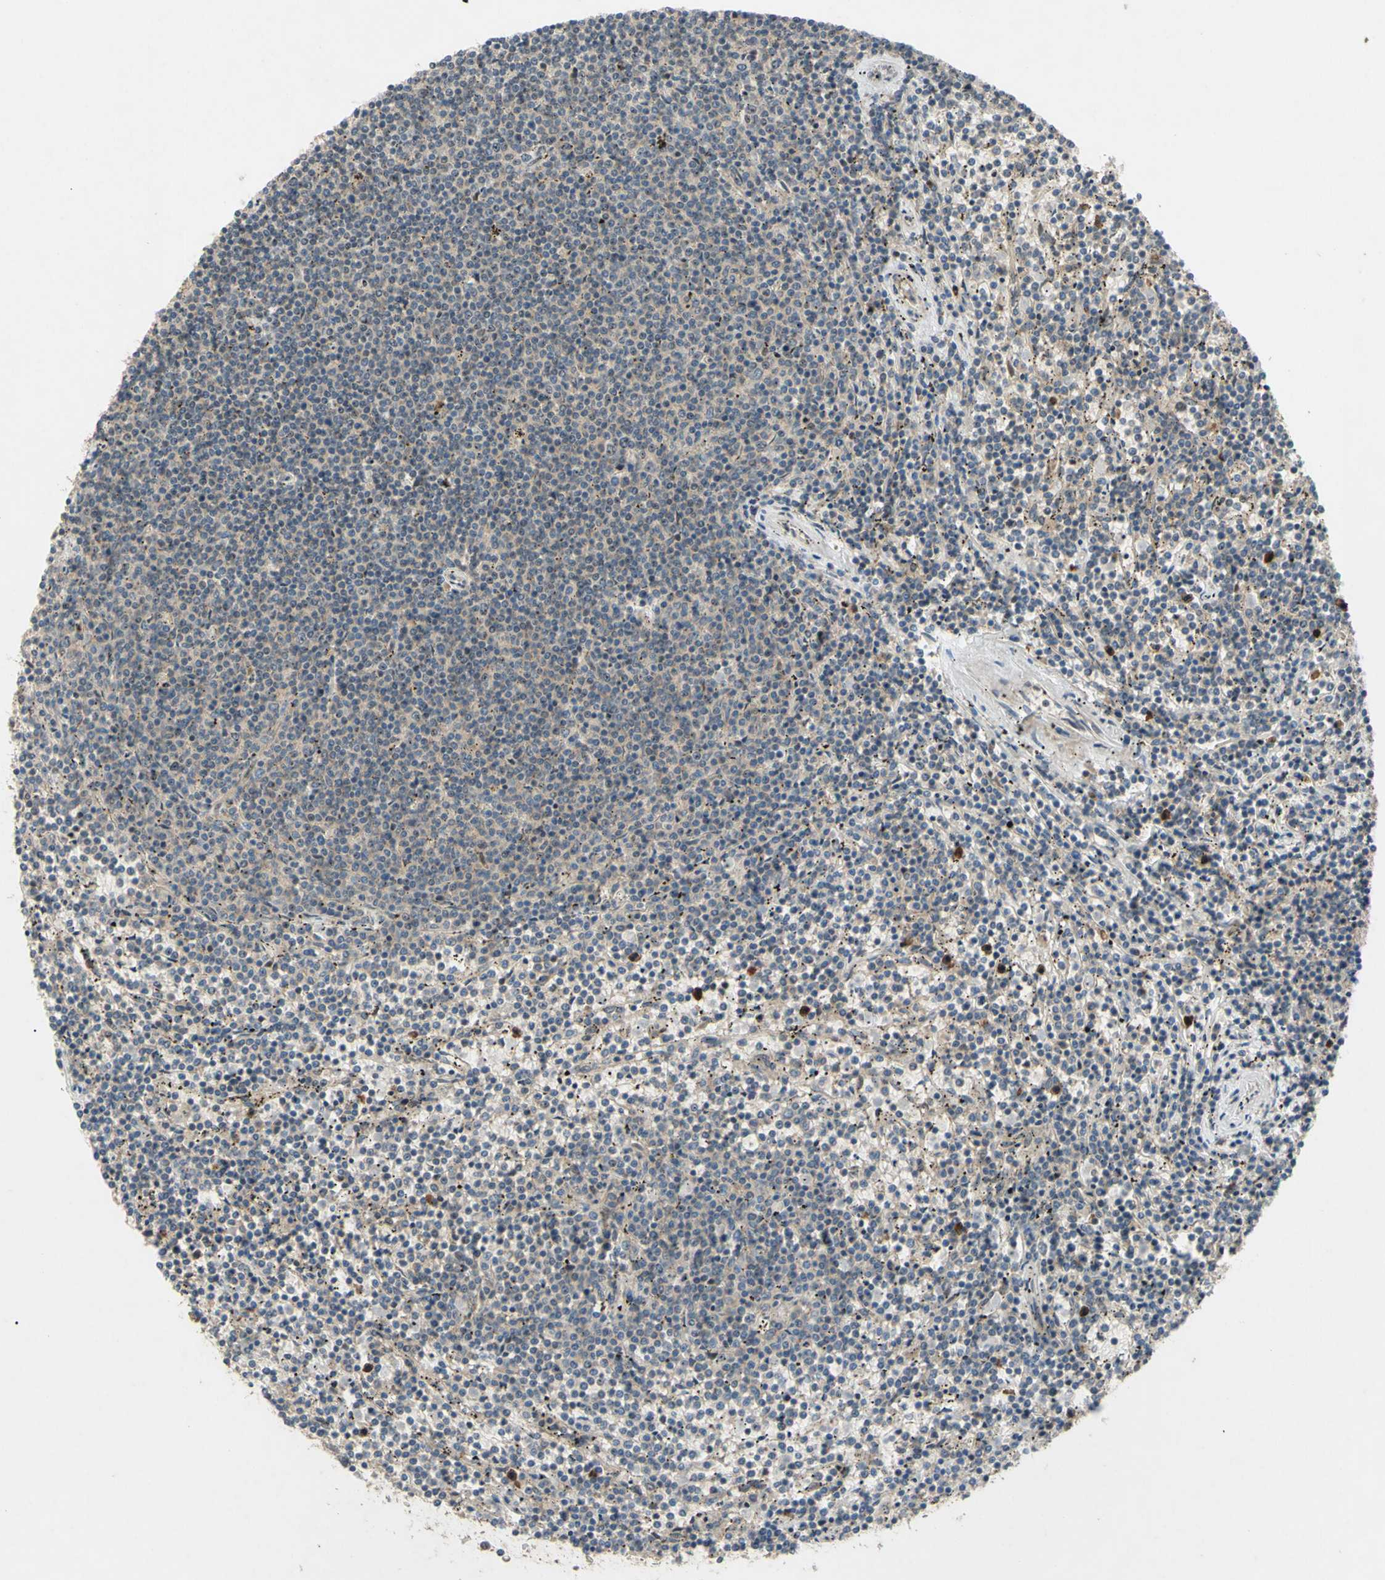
{"staining": {"intensity": "negative", "quantity": "none", "location": "none"}, "tissue": "lymphoma", "cell_type": "Tumor cells", "image_type": "cancer", "snomed": [{"axis": "morphology", "description": "Malignant lymphoma, non-Hodgkin's type, Low grade"}, {"axis": "topography", "description": "Spleen"}], "caption": "Tumor cells are negative for brown protein staining in lymphoma.", "gene": "ALK", "patient": {"sex": "female", "age": 50}}